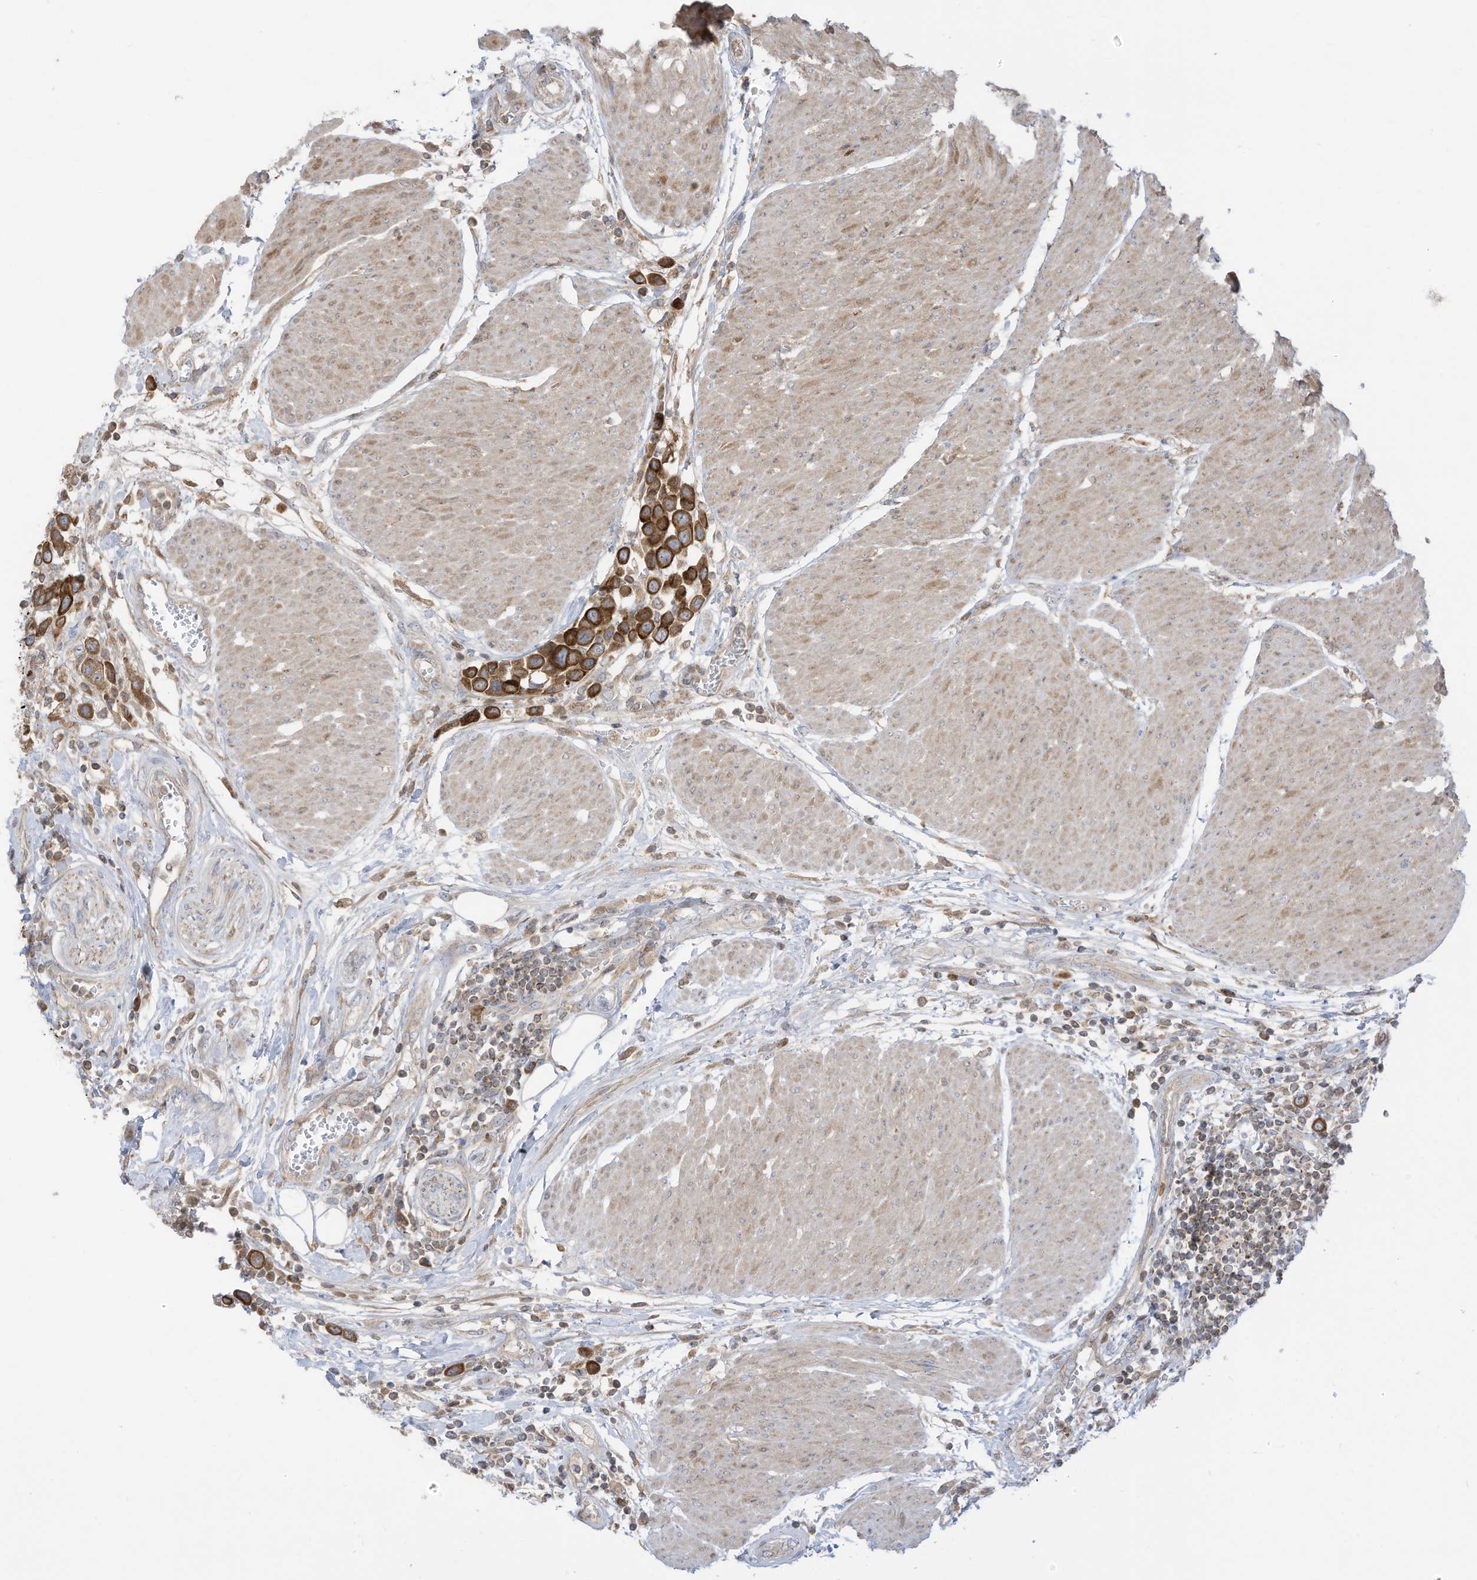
{"staining": {"intensity": "strong", "quantity": ">75%", "location": "cytoplasmic/membranous"}, "tissue": "urothelial cancer", "cell_type": "Tumor cells", "image_type": "cancer", "snomed": [{"axis": "morphology", "description": "Urothelial carcinoma, High grade"}, {"axis": "topography", "description": "Urinary bladder"}], "caption": "Immunohistochemistry micrograph of human urothelial cancer stained for a protein (brown), which demonstrates high levels of strong cytoplasmic/membranous expression in approximately >75% of tumor cells.", "gene": "CGAS", "patient": {"sex": "male", "age": 50}}